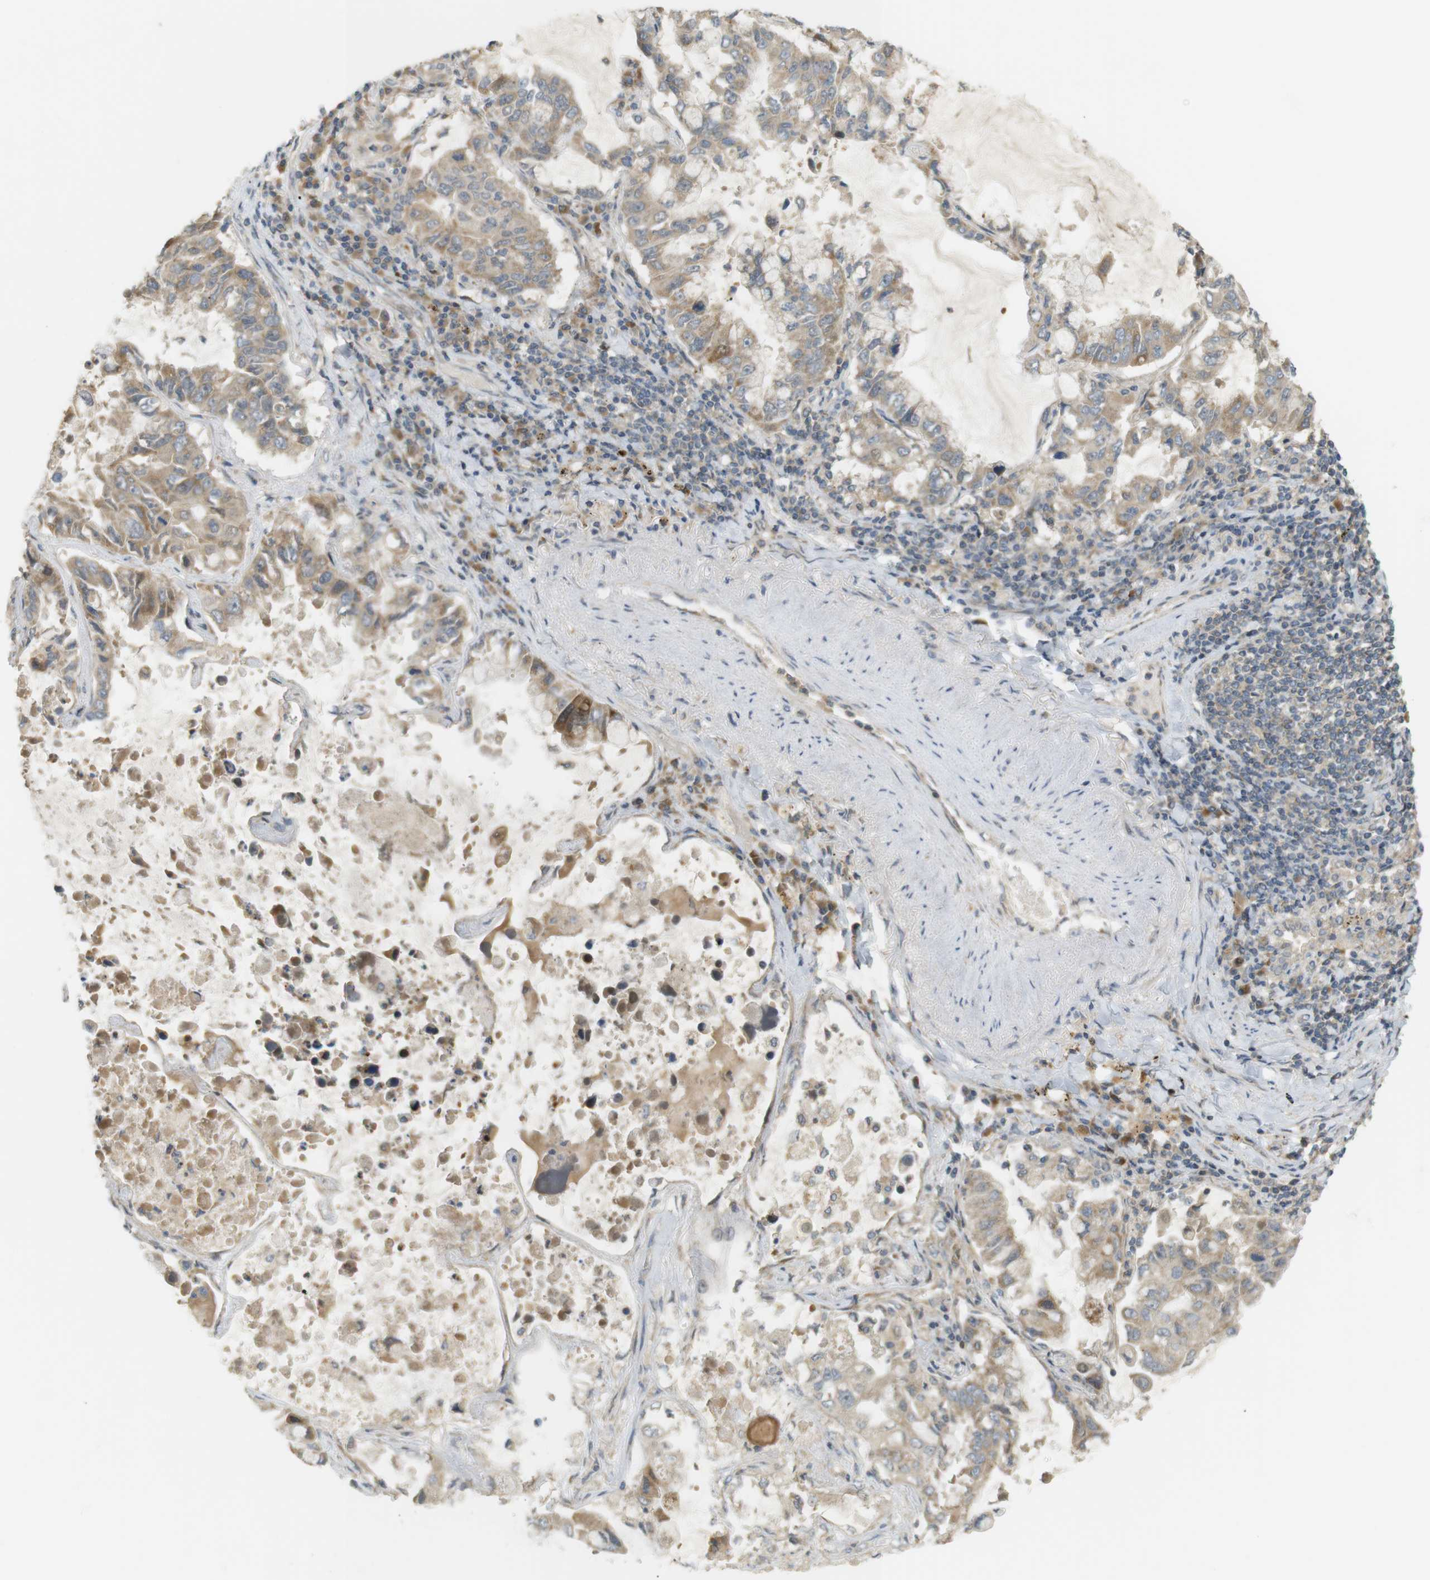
{"staining": {"intensity": "moderate", "quantity": ">75%", "location": "cytoplasmic/membranous"}, "tissue": "lung cancer", "cell_type": "Tumor cells", "image_type": "cancer", "snomed": [{"axis": "morphology", "description": "Adenocarcinoma, NOS"}, {"axis": "topography", "description": "Lung"}], "caption": "Brown immunohistochemical staining in human lung cancer (adenocarcinoma) demonstrates moderate cytoplasmic/membranous expression in about >75% of tumor cells.", "gene": "CLRN3", "patient": {"sex": "male", "age": 64}}